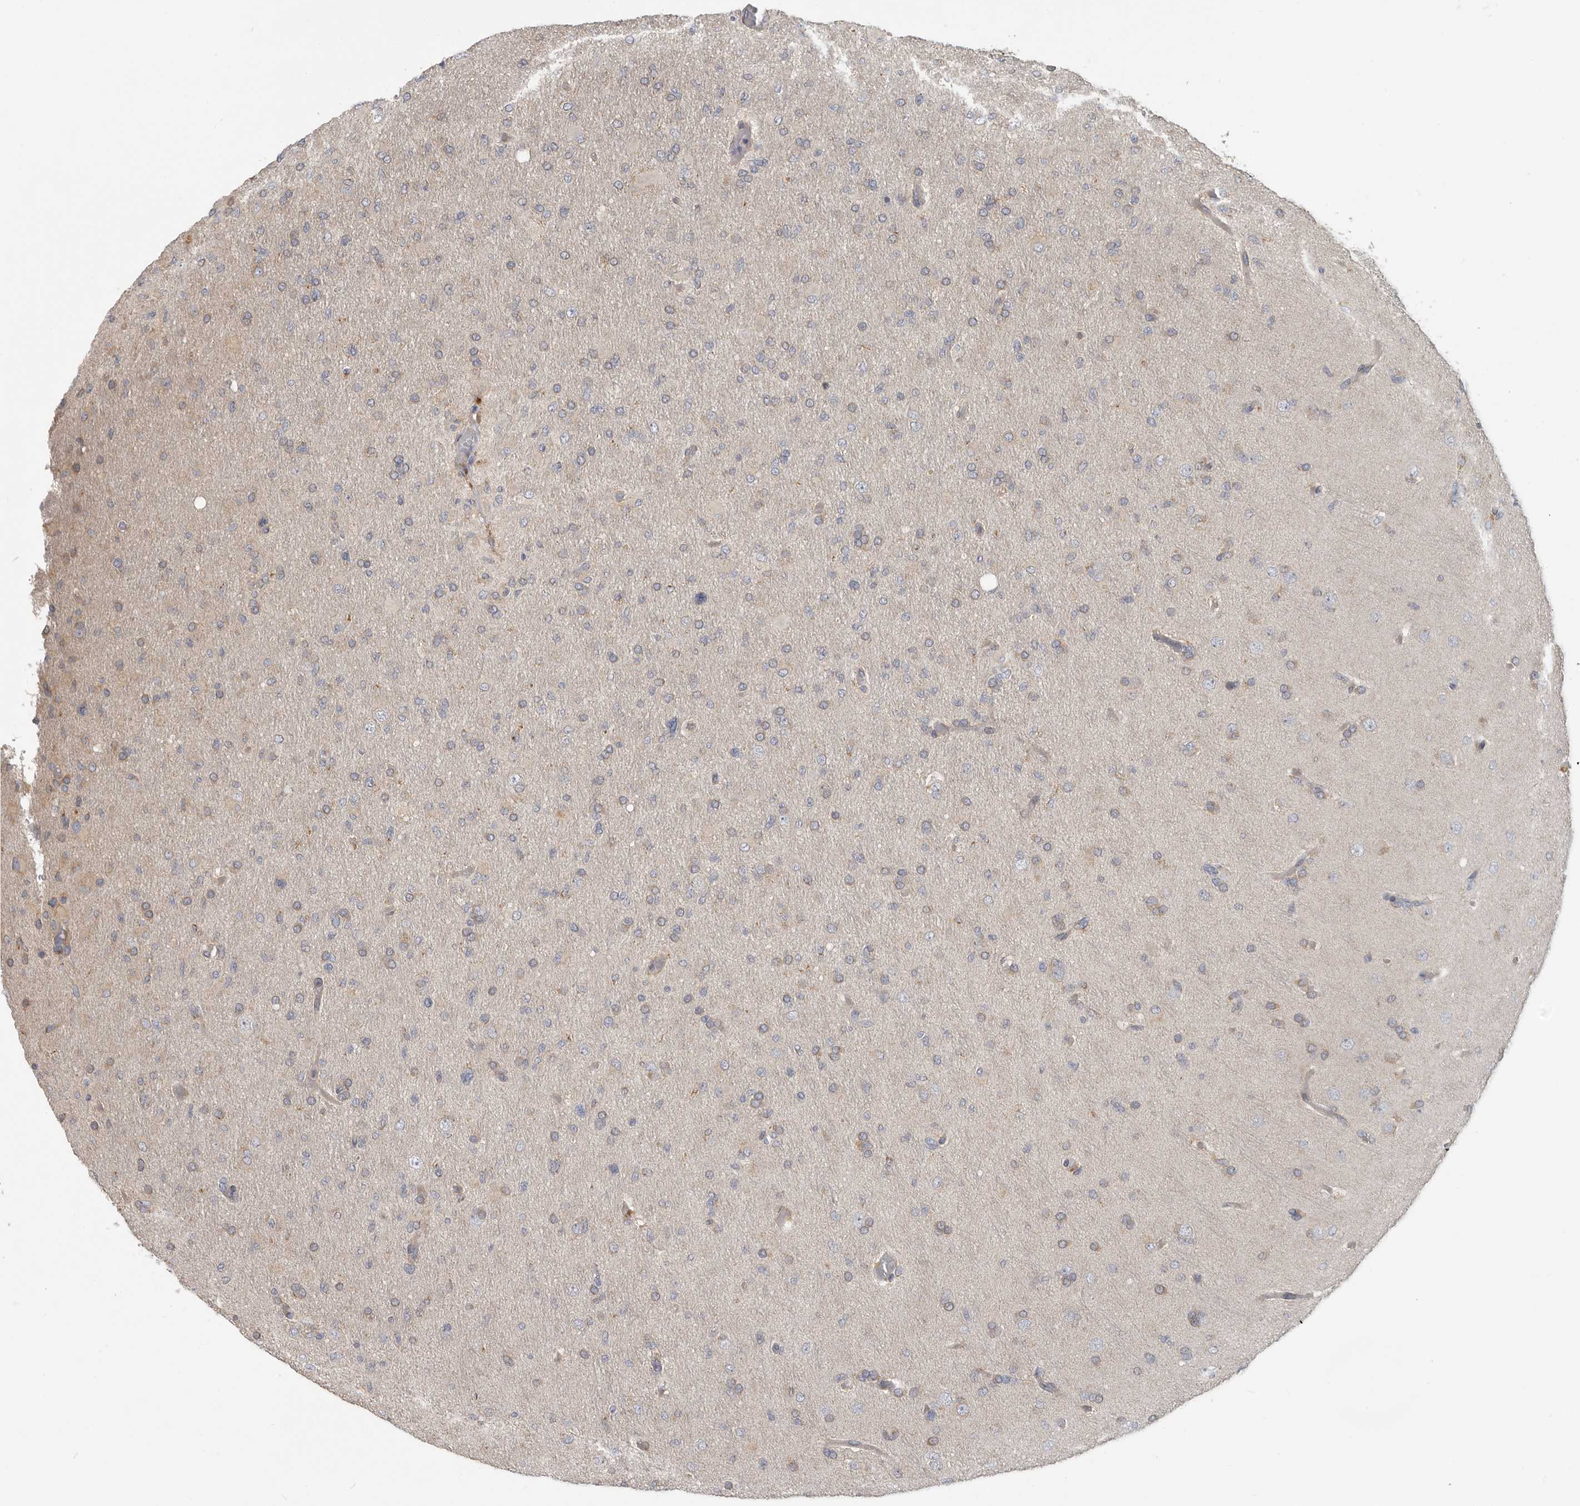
{"staining": {"intensity": "weak", "quantity": "<25%", "location": "cytoplasmic/membranous"}, "tissue": "glioma", "cell_type": "Tumor cells", "image_type": "cancer", "snomed": [{"axis": "morphology", "description": "Glioma, malignant, High grade"}, {"axis": "topography", "description": "Cerebral cortex"}], "caption": "The photomicrograph demonstrates no staining of tumor cells in glioma. The staining was performed using DAB to visualize the protein expression in brown, while the nuclei were stained in blue with hematoxylin (Magnification: 20x).", "gene": "UNK", "patient": {"sex": "female", "age": 36}}